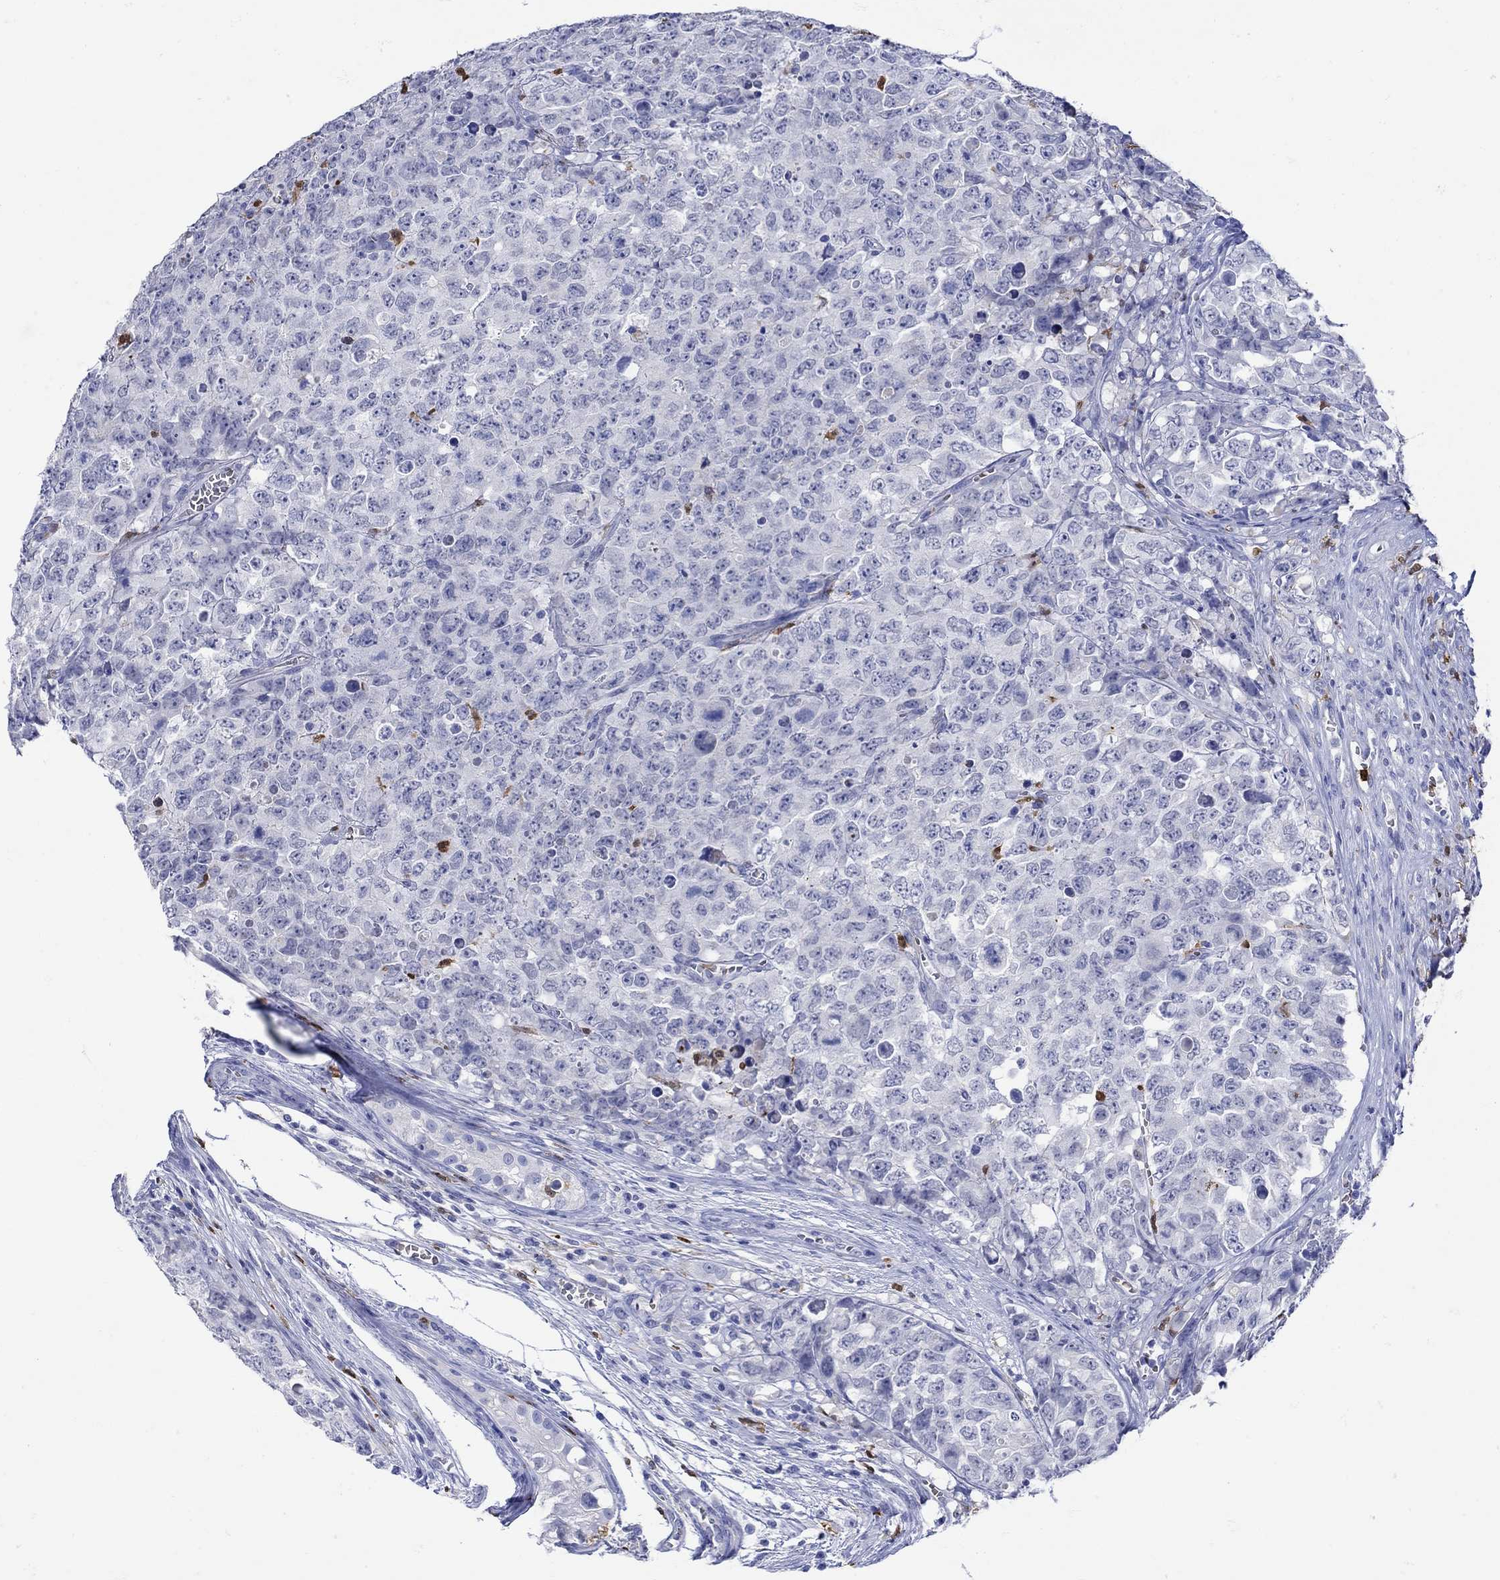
{"staining": {"intensity": "negative", "quantity": "none", "location": "none"}, "tissue": "testis cancer", "cell_type": "Tumor cells", "image_type": "cancer", "snomed": [{"axis": "morphology", "description": "Carcinoma, Embryonal, NOS"}, {"axis": "topography", "description": "Testis"}], "caption": "An immunohistochemistry histopathology image of testis embryonal carcinoma is shown. There is no staining in tumor cells of testis embryonal carcinoma.", "gene": "LINGO3", "patient": {"sex": "male", "age": 23}}